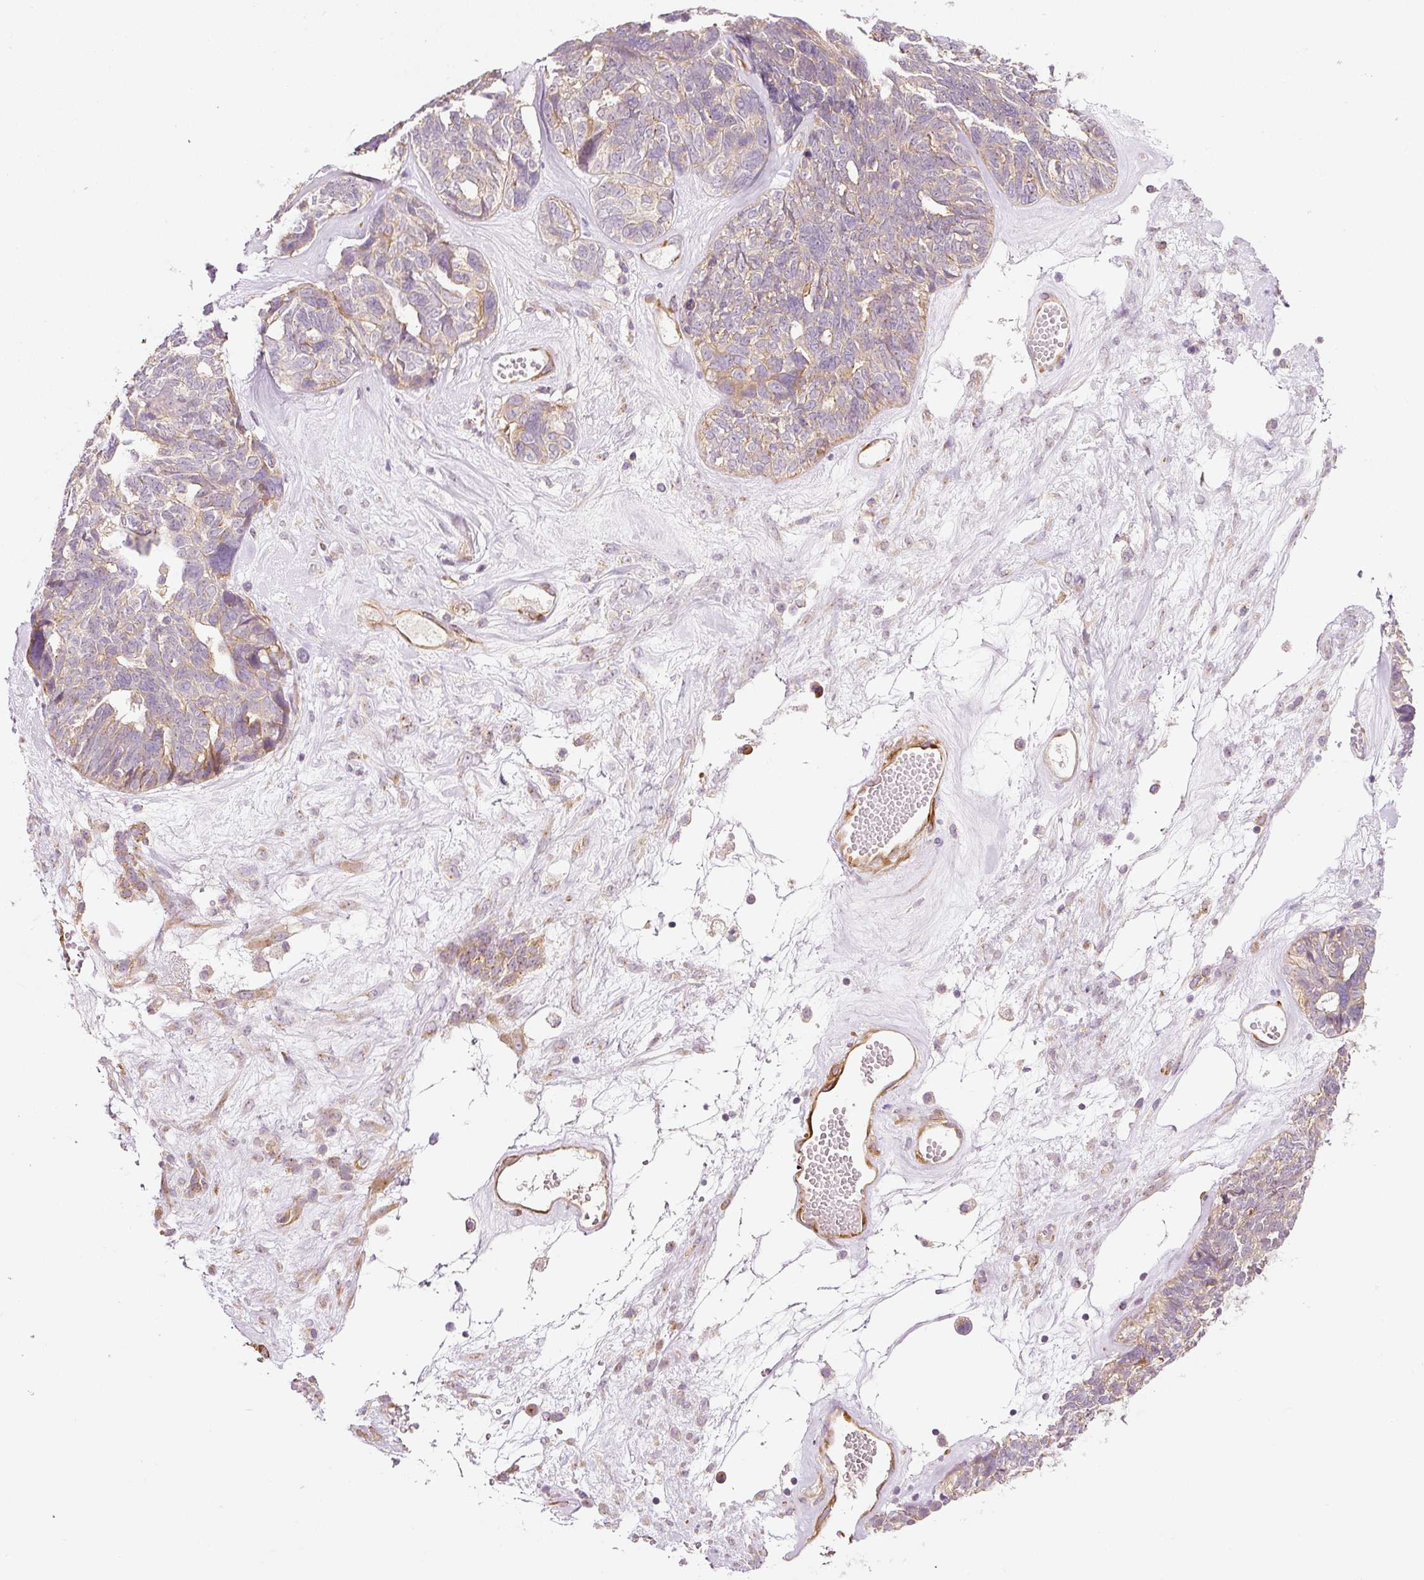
{"staining": {"intensity": "moderate", "quantity": "25%-75%", "location": "cytoplasmic/membranous"}, "tissue": "ovarian cancer", "cell_type": "Tumor cells", "image_type": "cancer", "snomed": [{"axis": "morphology", "description": "Cystadenocarcinoma, serous, NOS"}, {"axis": "topography", "description": "Ovary"}], "caption": "Serous cystadenocarcinoma (ovarian) tissue demonstrates moderate cytoplasmic/membranous positivity in approximately 25%-75% of tumor cells", "gene": "RNF167", "patient": {"sex": "female", "age": 79}}